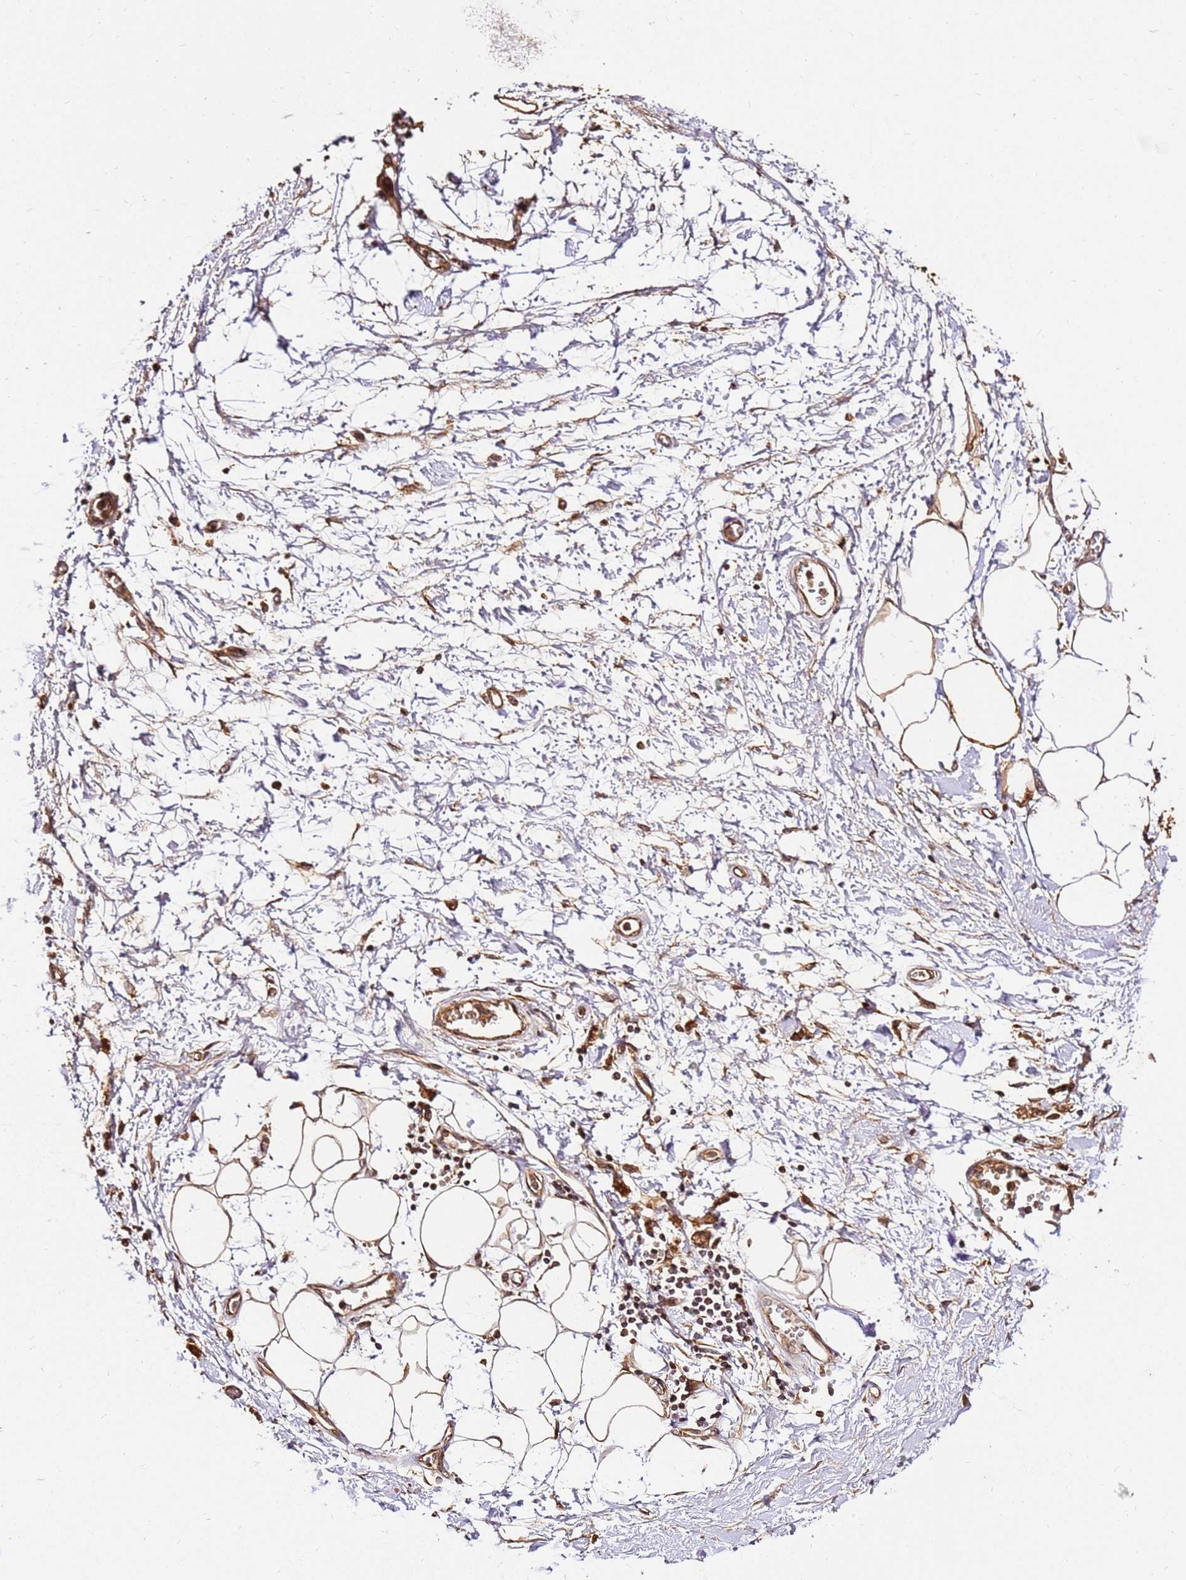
{"staining": {"intensity": "moderate", "quantity": ">75%", "location": "cytoplasmic/membranous,nuclear"}, "tissue": "adipose tissue", "cell_type": "Adipocytes", "image_type": "normal", "snomed": [{"axis": "morphology", "description": "Normal tissue, NOS"}, {"axis": "morphology", "description": "Adenocarcinoma, NOS"}, {"axis": "topography", "description": "Pancreas"}, {"axis": "topography", "description": "Peripheral nerve tissue"}], "caption": "IHC staining of unremarkable adipose tissue, which reveals medium levels of moderate cytoplasmic/membranous,nuclear staining in about >75% of adipocytes indicating moderate cytoplasmic/membranous,nuclear protein staining. The staining was performed using DAB (brown) for protein detection and nuclei were counterstained in hematoxylin (blue).", "gene": "KATNAL2", "patient": {"sex": "male", "age": 59}}